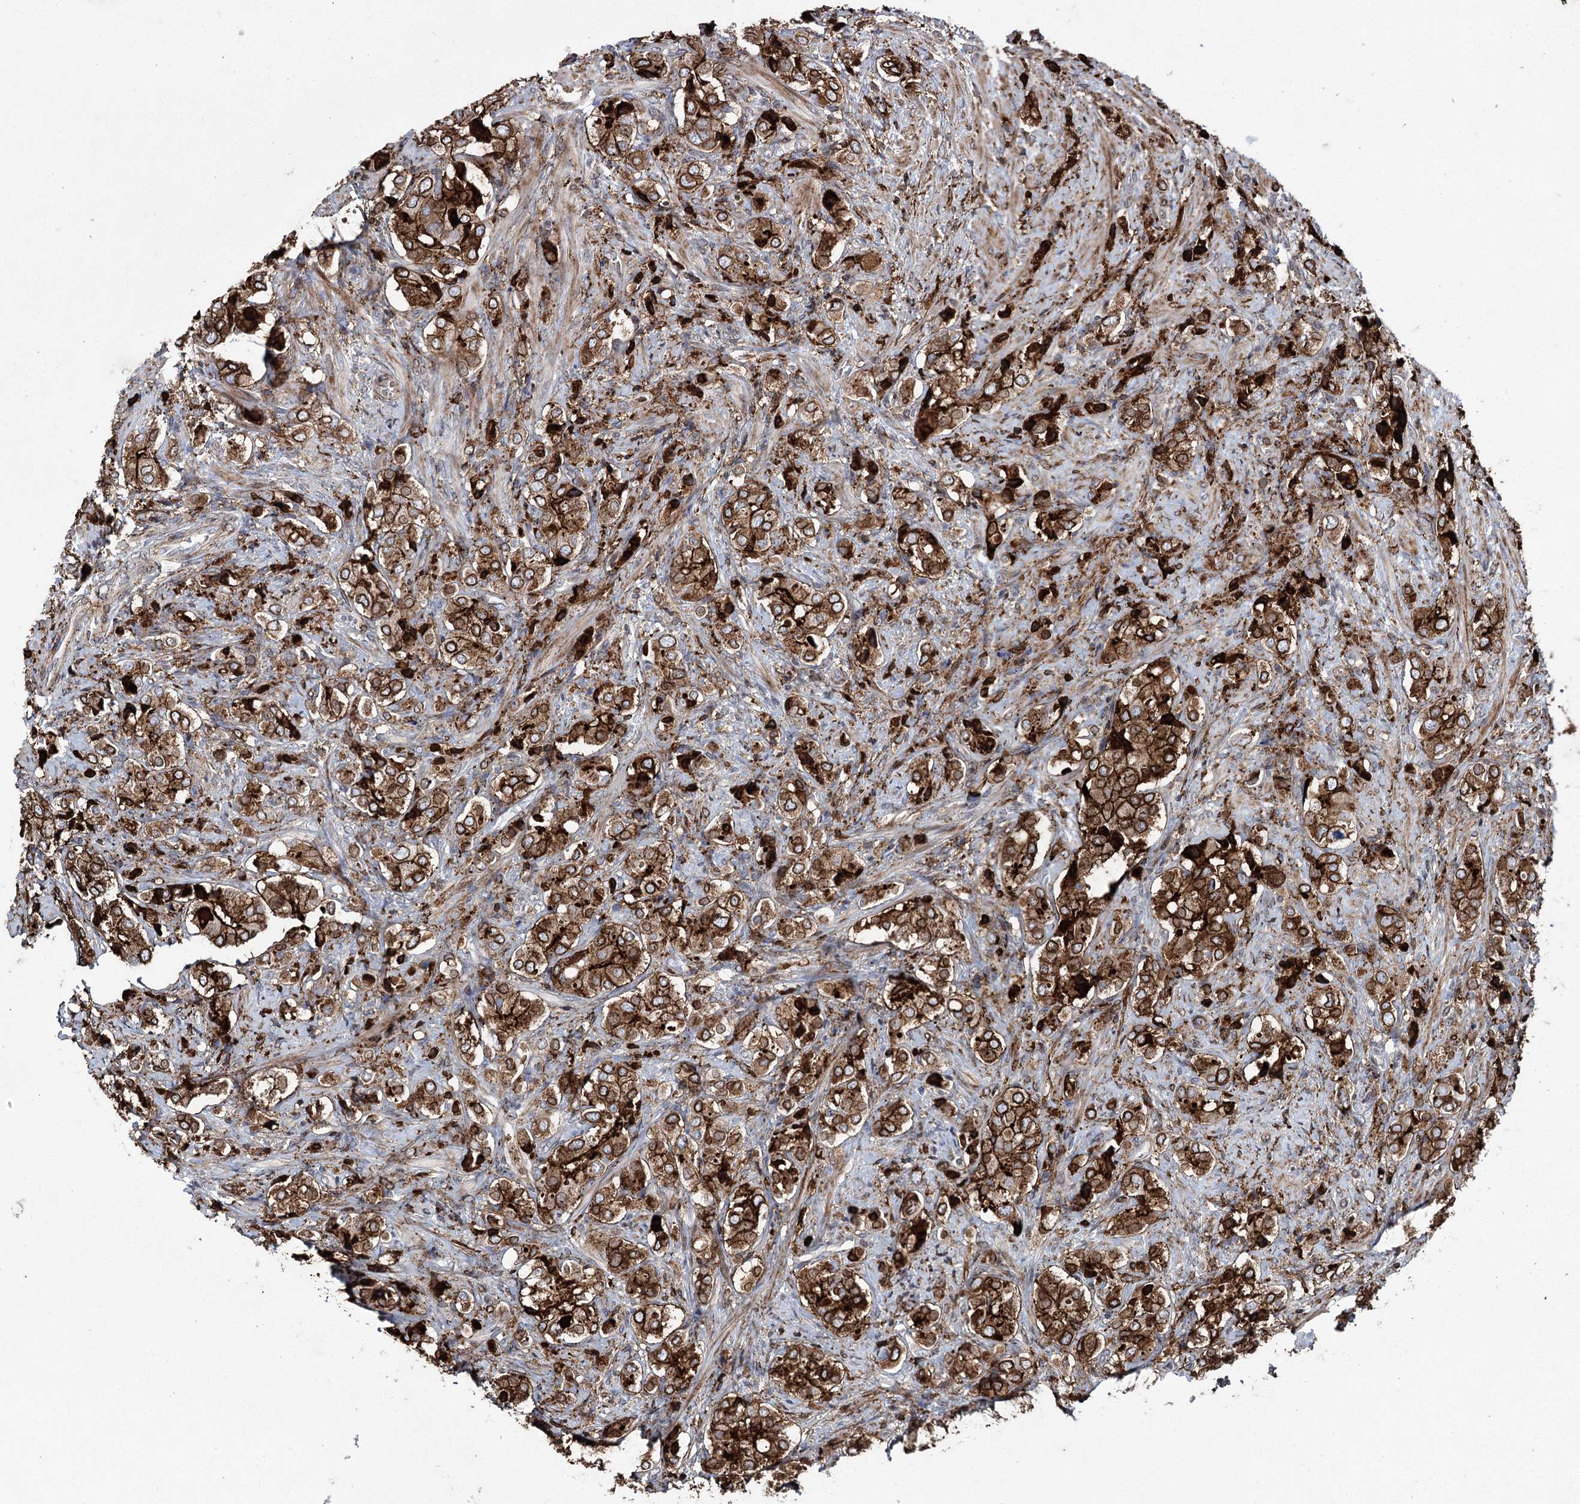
{"staining": {"intensity": "strong", "quantity": ">75%", "location": "cytoplasmic/membranous"}, "tissue": "prostate cancer", "cell_type": "Tumor cells", "image_type": "cancer", "snomed": [{"axis": "morphology", "description": "Adenocarcinoma, High grade"}, {"axis": "topography", "description": "Prostate"}], "caption": "Human prostate cancer (adenocarcinoma (high-grade)) stained for a protein (brown) shows strong cytoplasmic/membranous positive expression in approximately >75% of tumor cells.", "gene": "DCUN1D4", "patient": {"sex": "male", "age": 65}}